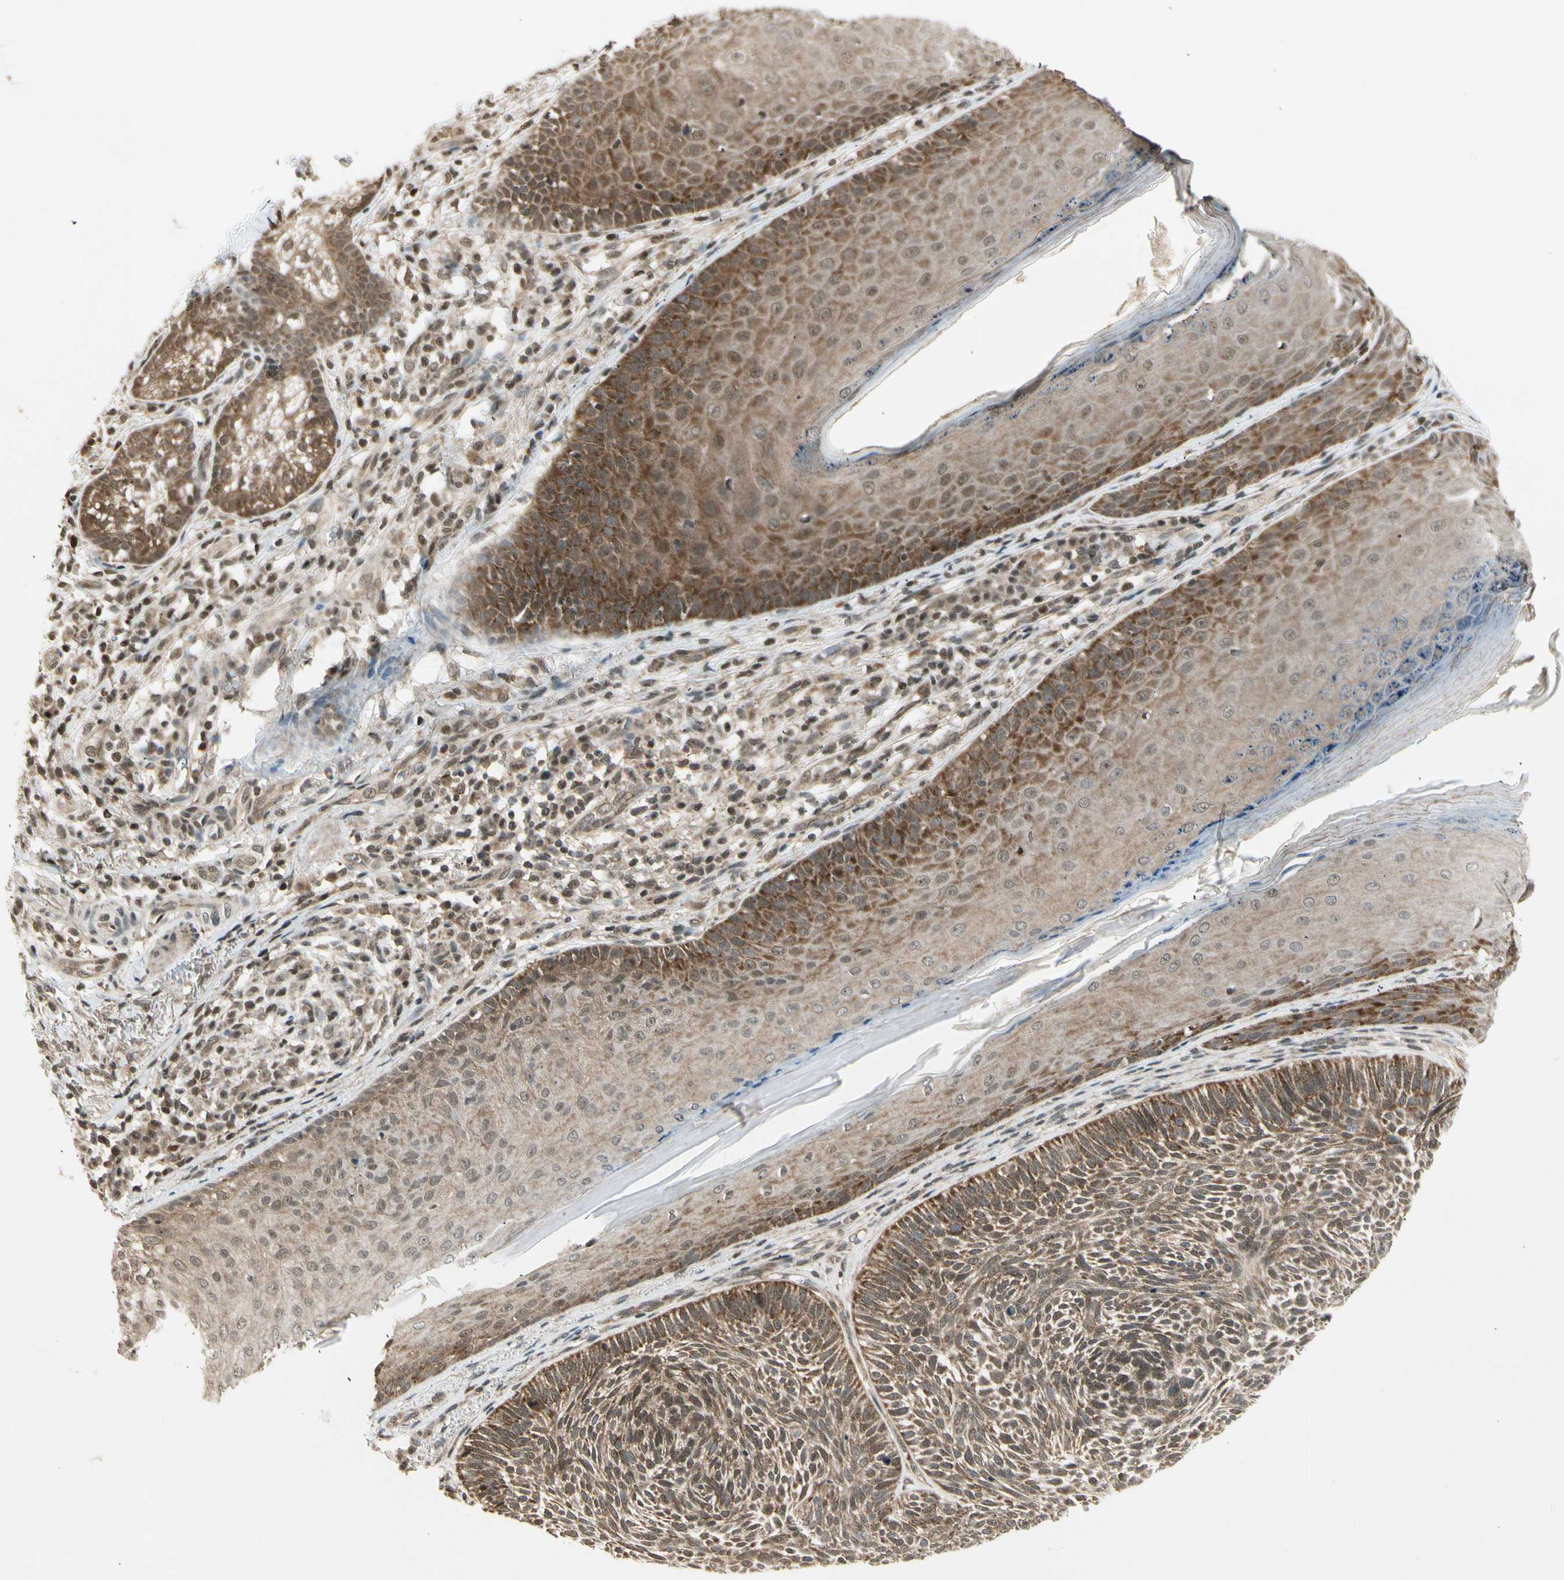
{"staining": {"intensity": "moderate", "quantity": ">75%", "location": "cytoplasmic/membranous"}, "tissue": "skin cancer", "cell_type": "Tumor cells", "image_type": "cancer", "snomed": [{"axis": "morphology", "description": "Normal tissue, NOS"}, {"axis": "morphology", "description": "Basal cell carcinoma"}, {"axis": "topography", "description": "Skin"}], "caption": "Immunohistochemical staining of human skin cancer exhibits medium levels of moderate cytoplasmic/membranous protein expression in approximately >75% of tumor cells.", "gene": "SMN2", "patient": {"sex": "male", "age": 52}}